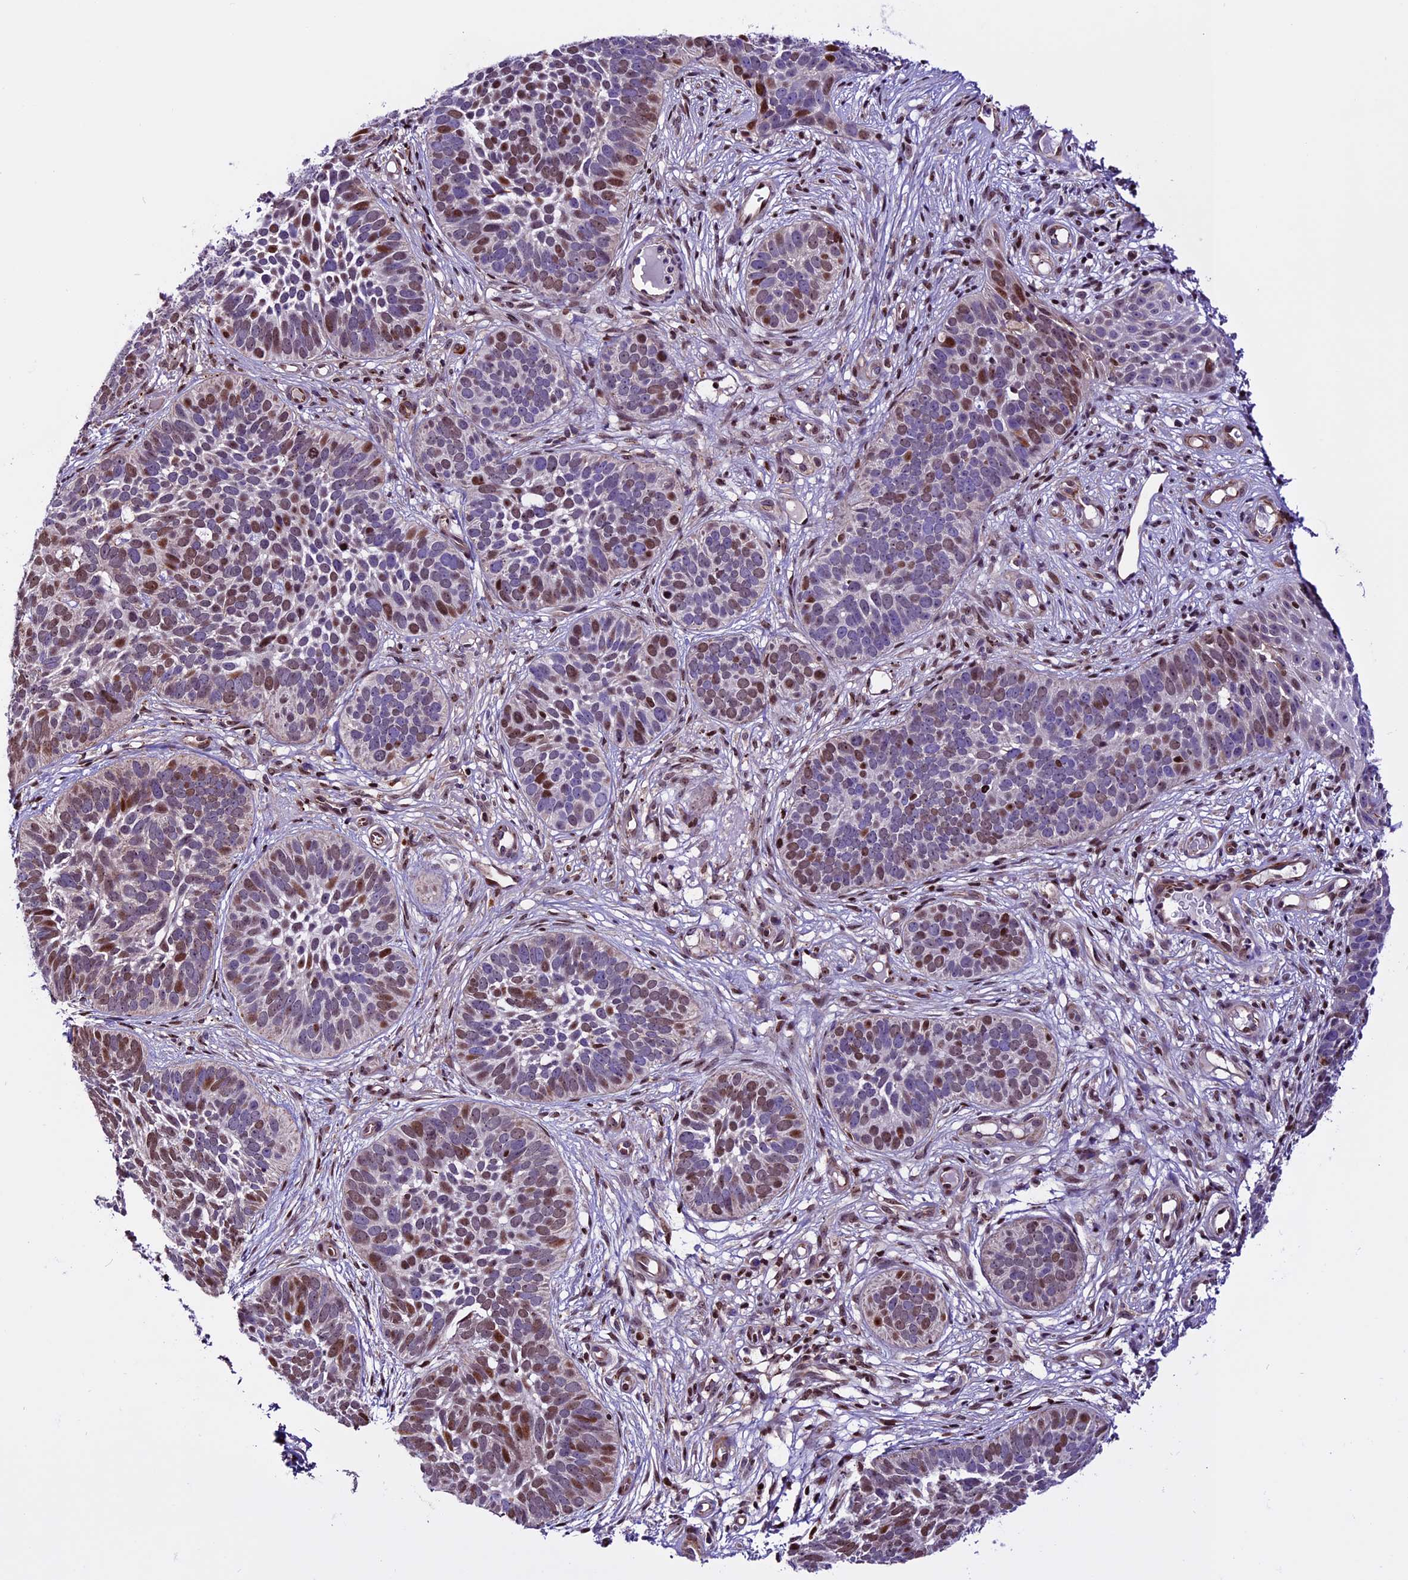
{"staining": {"intensity": "moderate", "quantity": "25%-75%", "location": "nuclear"}, "tissue": "skin cancer", "cell_type": "Tumor cells", "image_type": "cancer", "snomed": [{"axis": "morphology", "description": "Basal cell carcinoma"}, {"axis": "topography", "description": "Skin"}], "caption": "The photomicrograph displays staining of basal cell carcinoma (skin), revealing moderate nuclear protein staining (brown color) within tumor cells.", "gene": "RINL", "patient": {"sex": "male", "age": 89}}